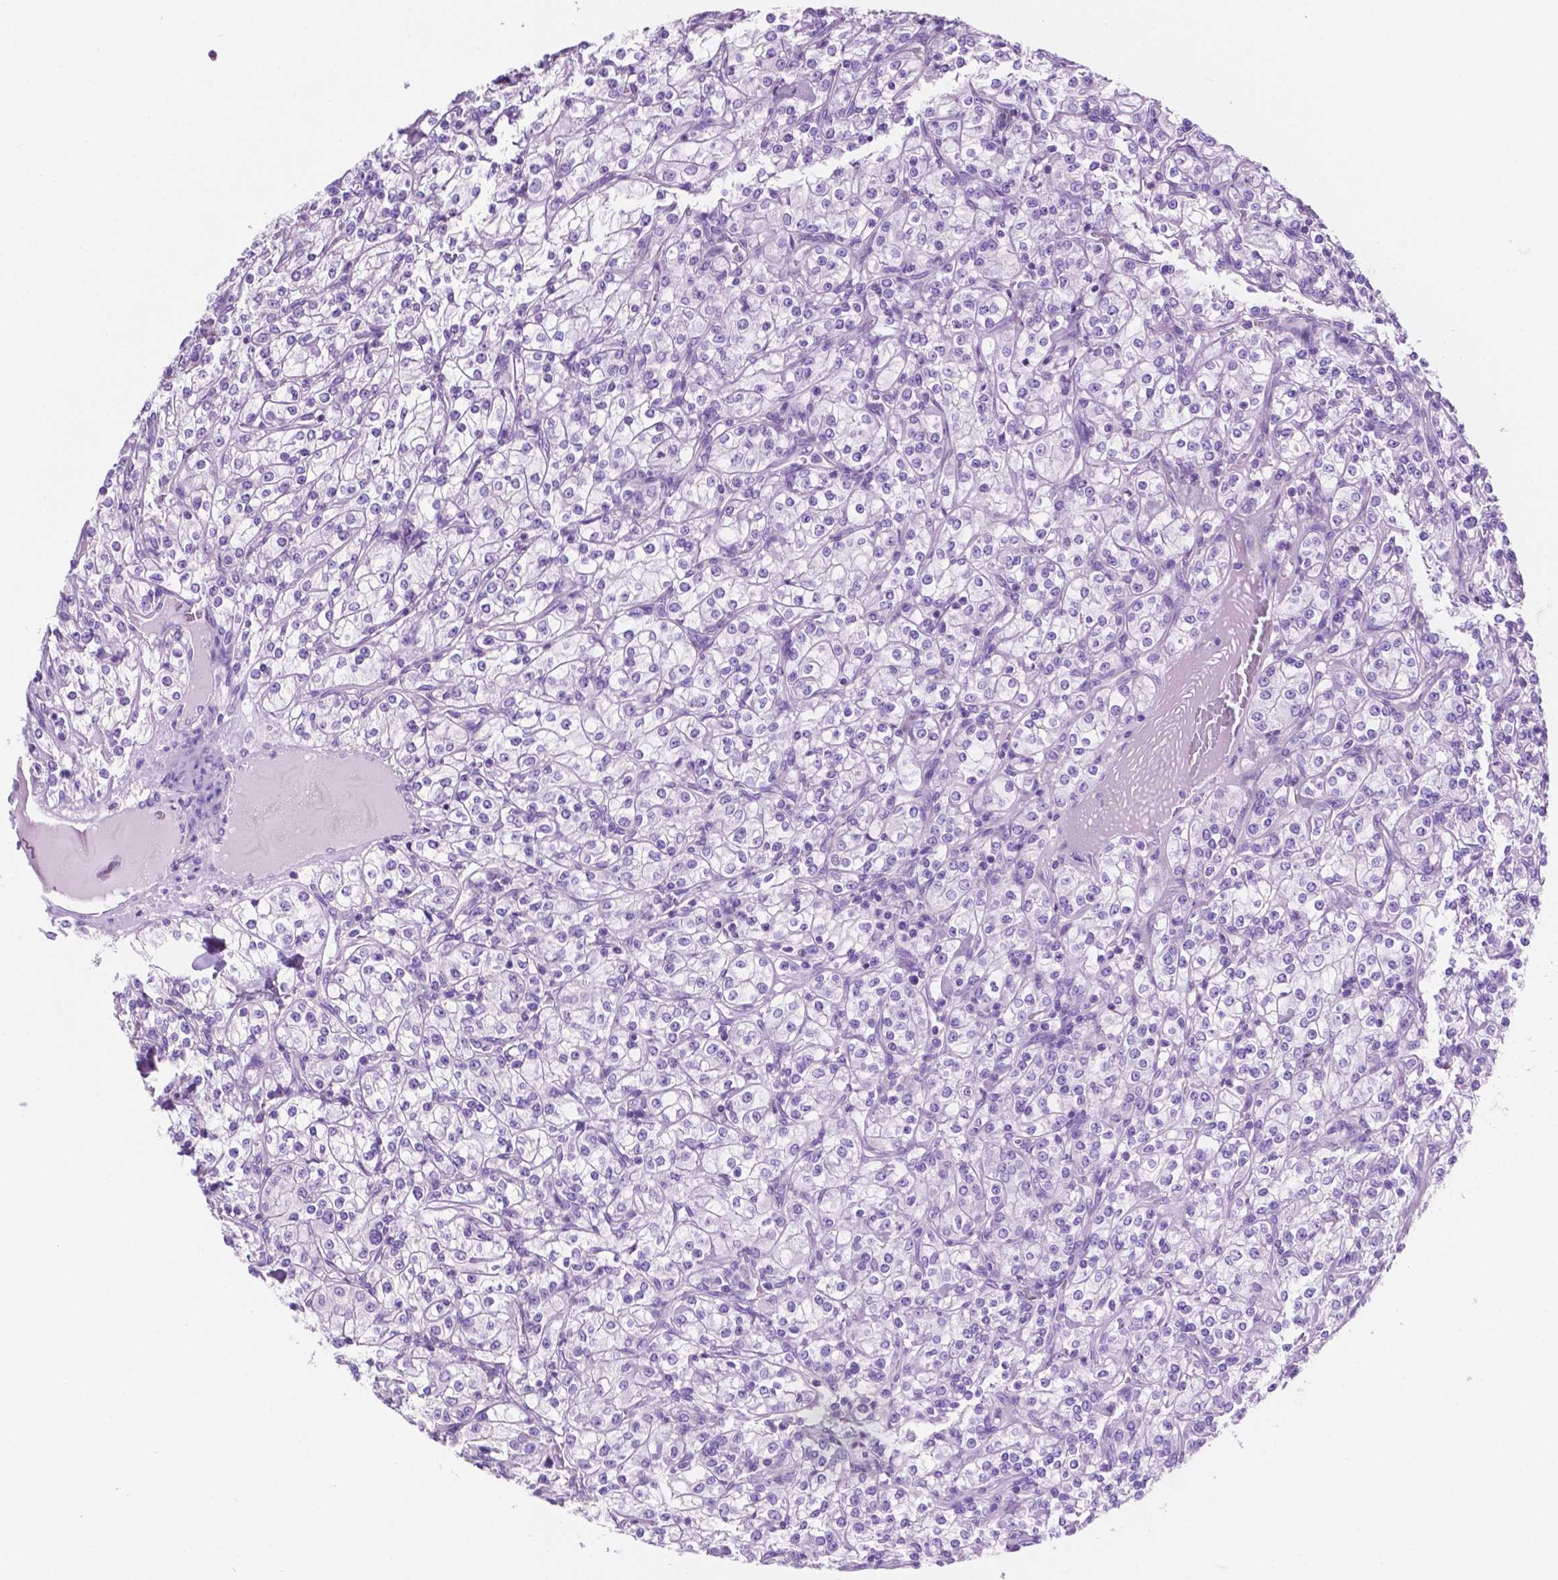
{"staining": {"intensity": "negative", "quantity": "none", "location": "none"}, "tissue": "renal cancer", "cell_type": "Tumor cells", "image_type": "cancer", "snomed": [{"axis": "morphology", "description": "Adenocarcinoma, NOS"}, {"axis": "topography", "description": "Kidney"}], "caption": "Tumor cells show no significant protein staining in adenocarcinoma (renal).", "gene": "IGFN1", "patient": {"sex": "male", "age": 77}}